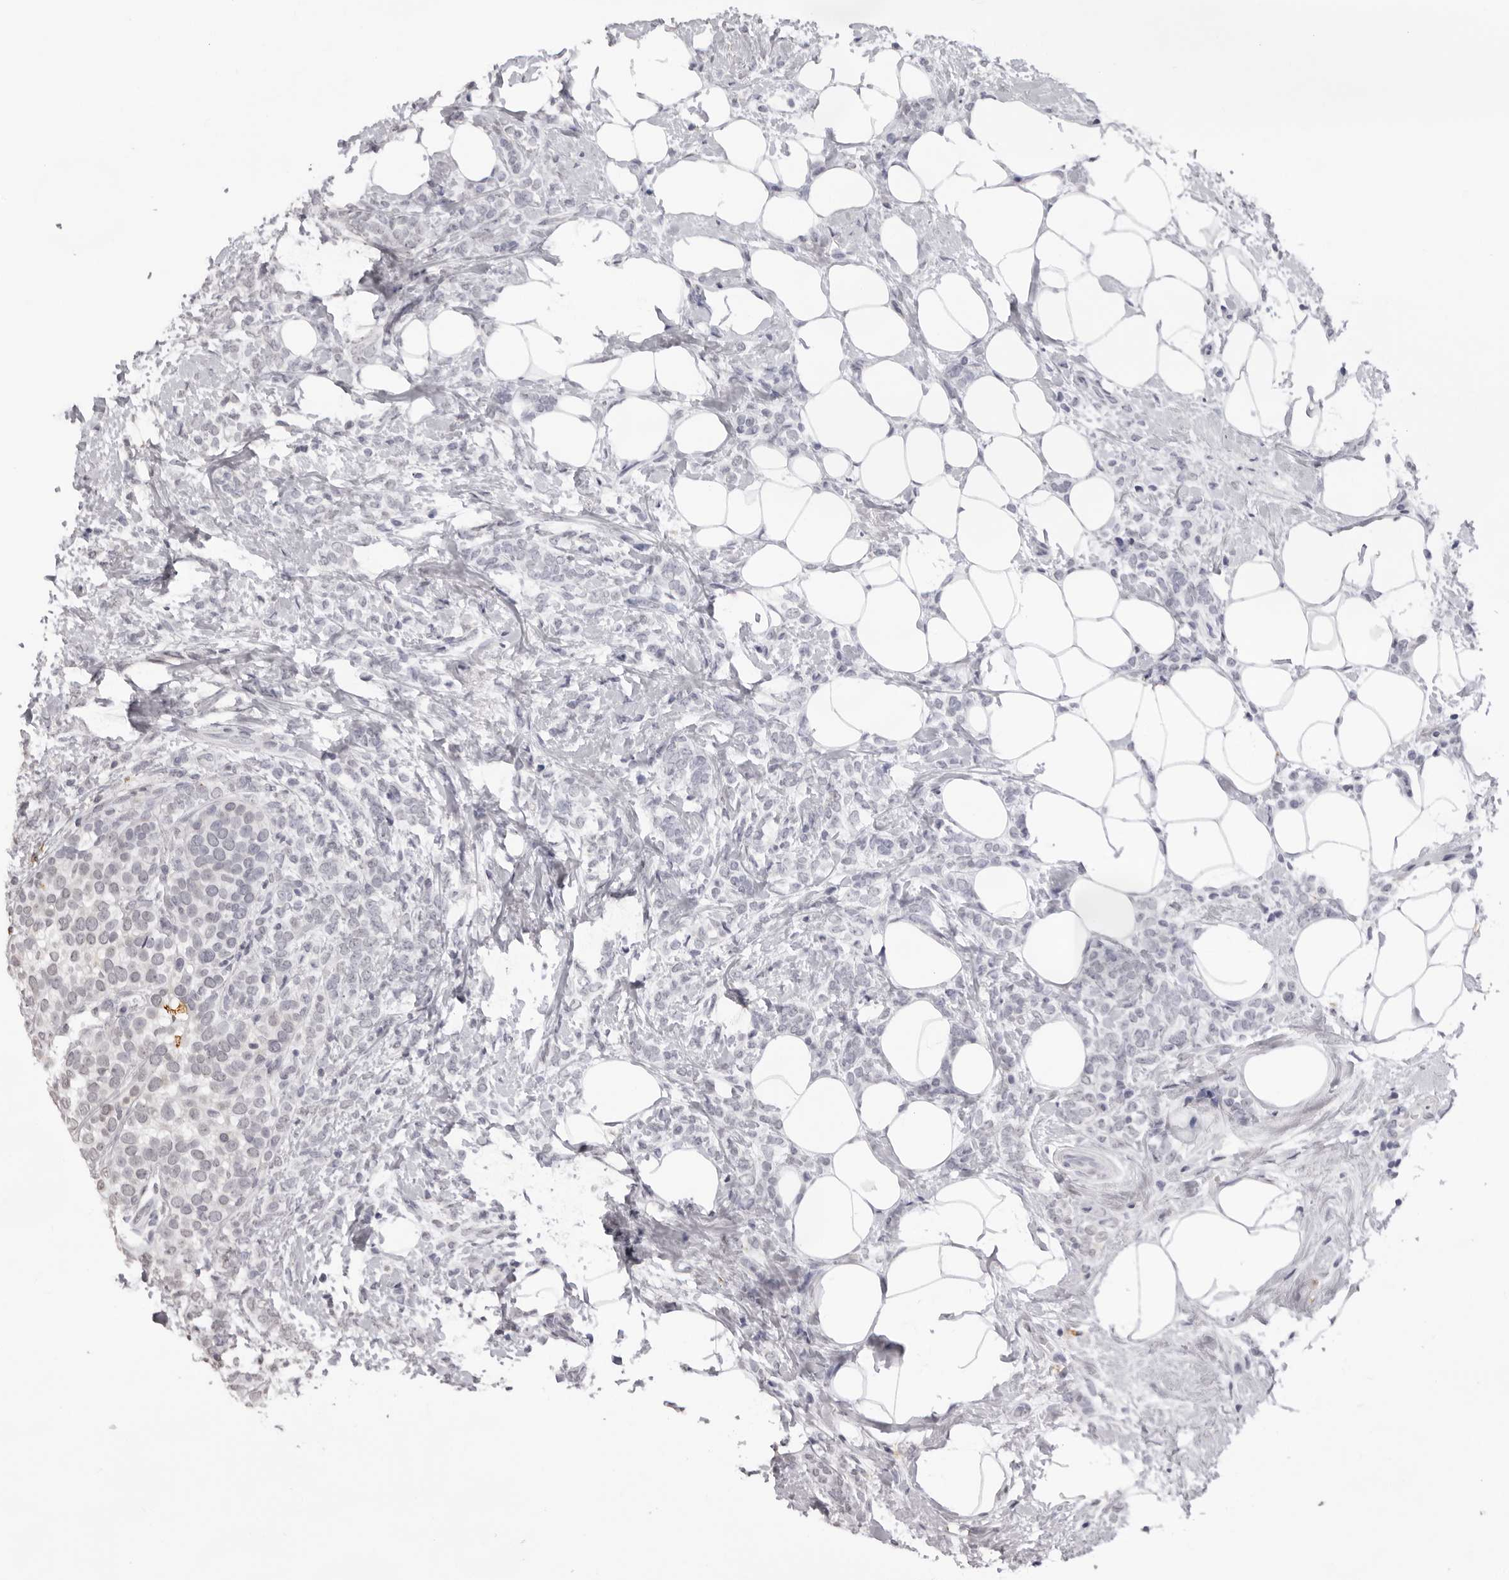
{"staining": {"intensity": "negative", "quantity": "none", "location": "none"}, "tissue": "breast cancer", "cell_type": "Tumor cells", "image_type": "cancer", "snomed": [{"axis": "morphology", "description": "Lobular carcinoma"}, {"axis": "topography", "description": "Breast"}], "caption": "Breast cancer stained for a protein using immunohistochemistry (IHC) reveals no expression tumor cells.", "gene": "NTM", "patient": {"sex": "female", "age": 50}}